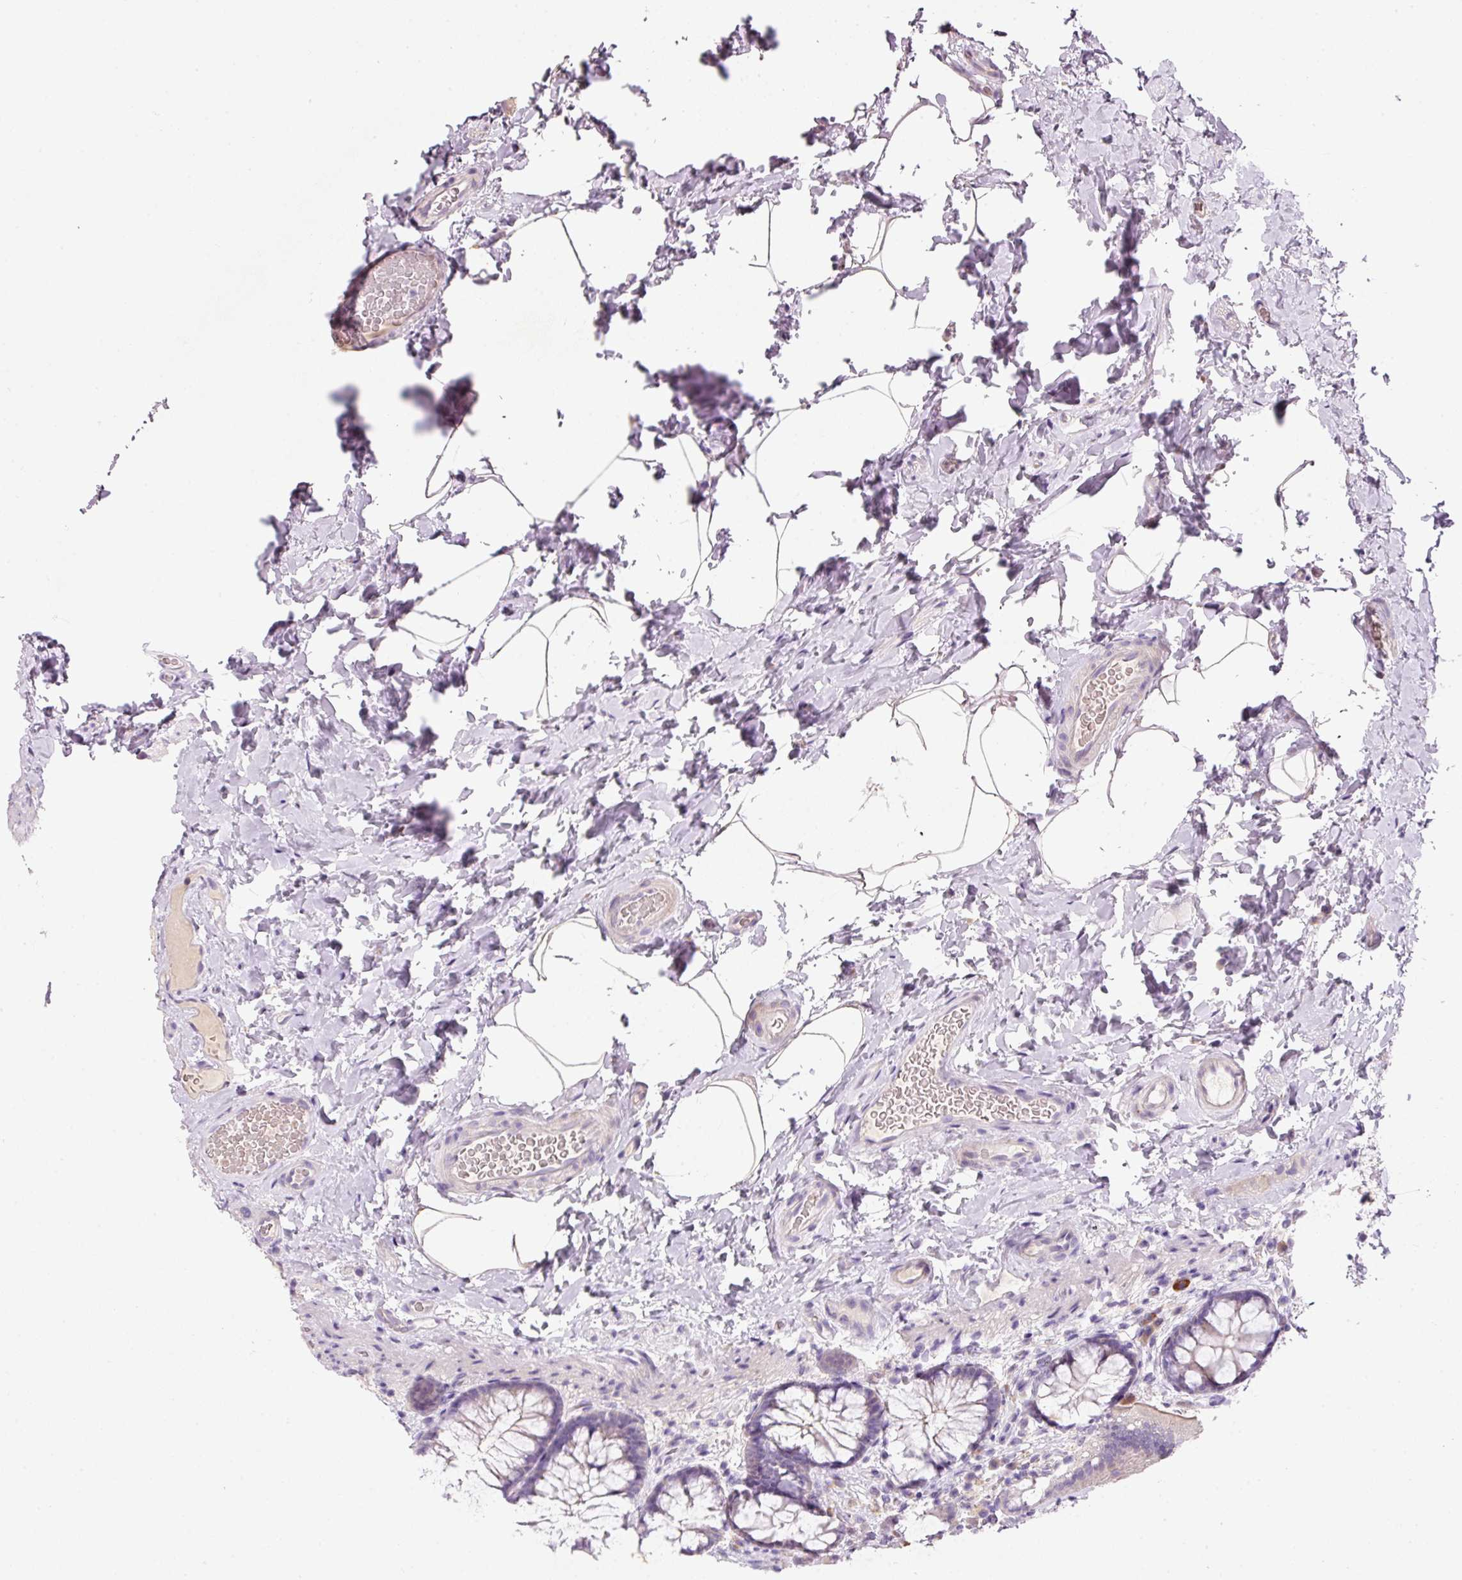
{"staining": {"intensity": "negative", "quantity": "none", "location": "none"}, "tissue": "colon", "cell_type": "Endothelial cells", "image_type": "normal", "snomed": [{"axis": "morphology", "description": "Normal tissue, NOS"}, {"axis": "topography", "description": "Colon"}], "caption": "This is a image of IHC staining of unremarkable colon, which shows no expression in endothelial cells.", "gene": "TENT5C", "patient": {"sex": "male", "age": 46}}